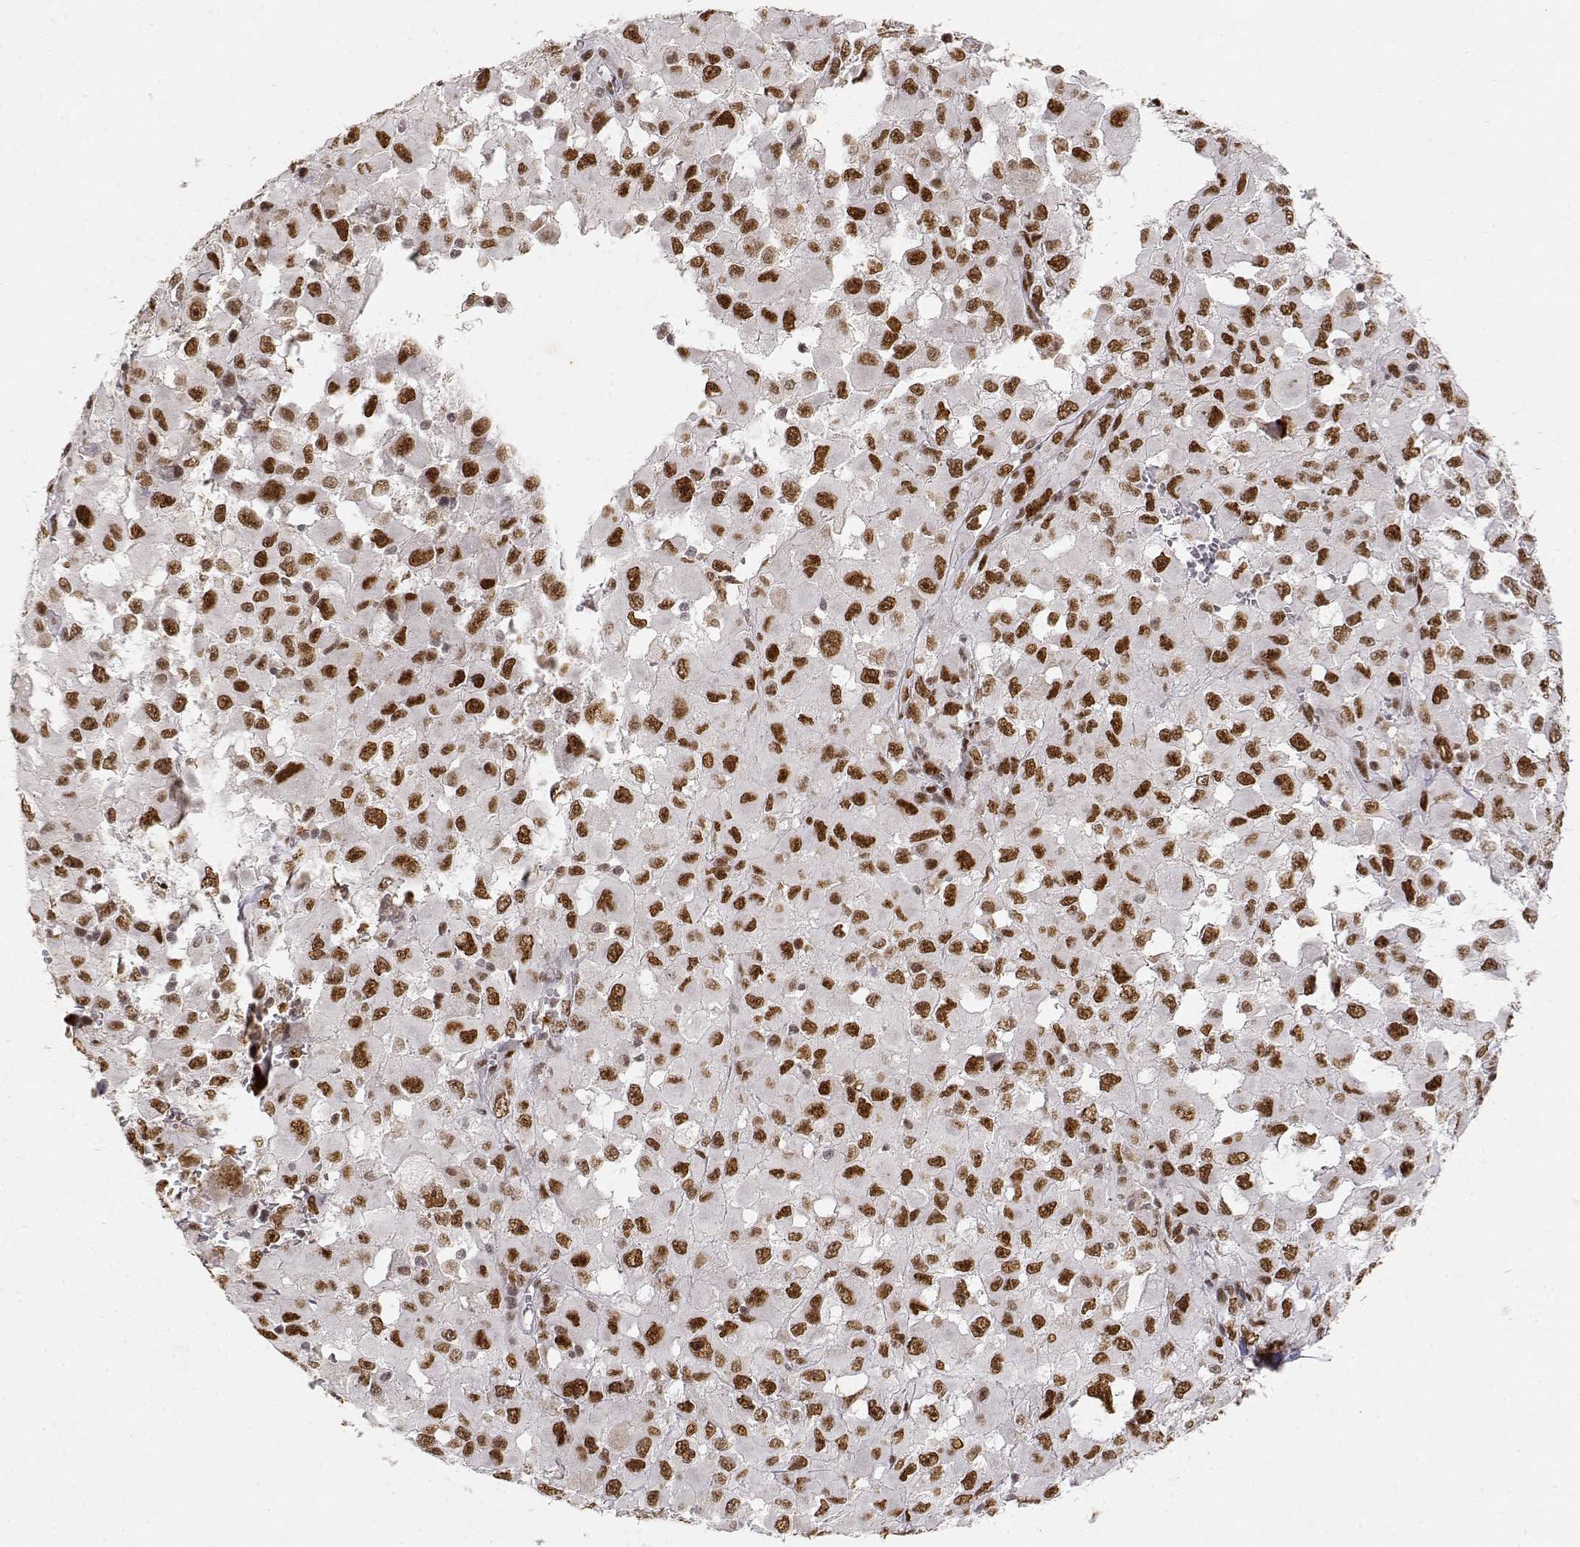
{"staining": {"intensity": "strong", "quantity": ">75%", "location": "nuclear"}, "tissue": "melanoma", "cell_type": "Tumor cells", "image_type": "cancer", "snomed": [{"axis": "morphology", "description": "Malignant melanoma, Metastatic site"}, {"axis": "topography", "description": "Lymph node"}], "caption": "The immunohistochemical stain highlights strong nuclear staining in tumor cells of melanoma tissue.", "gene": "RSF1", "patient": {"sex": "male", "age": 50}}